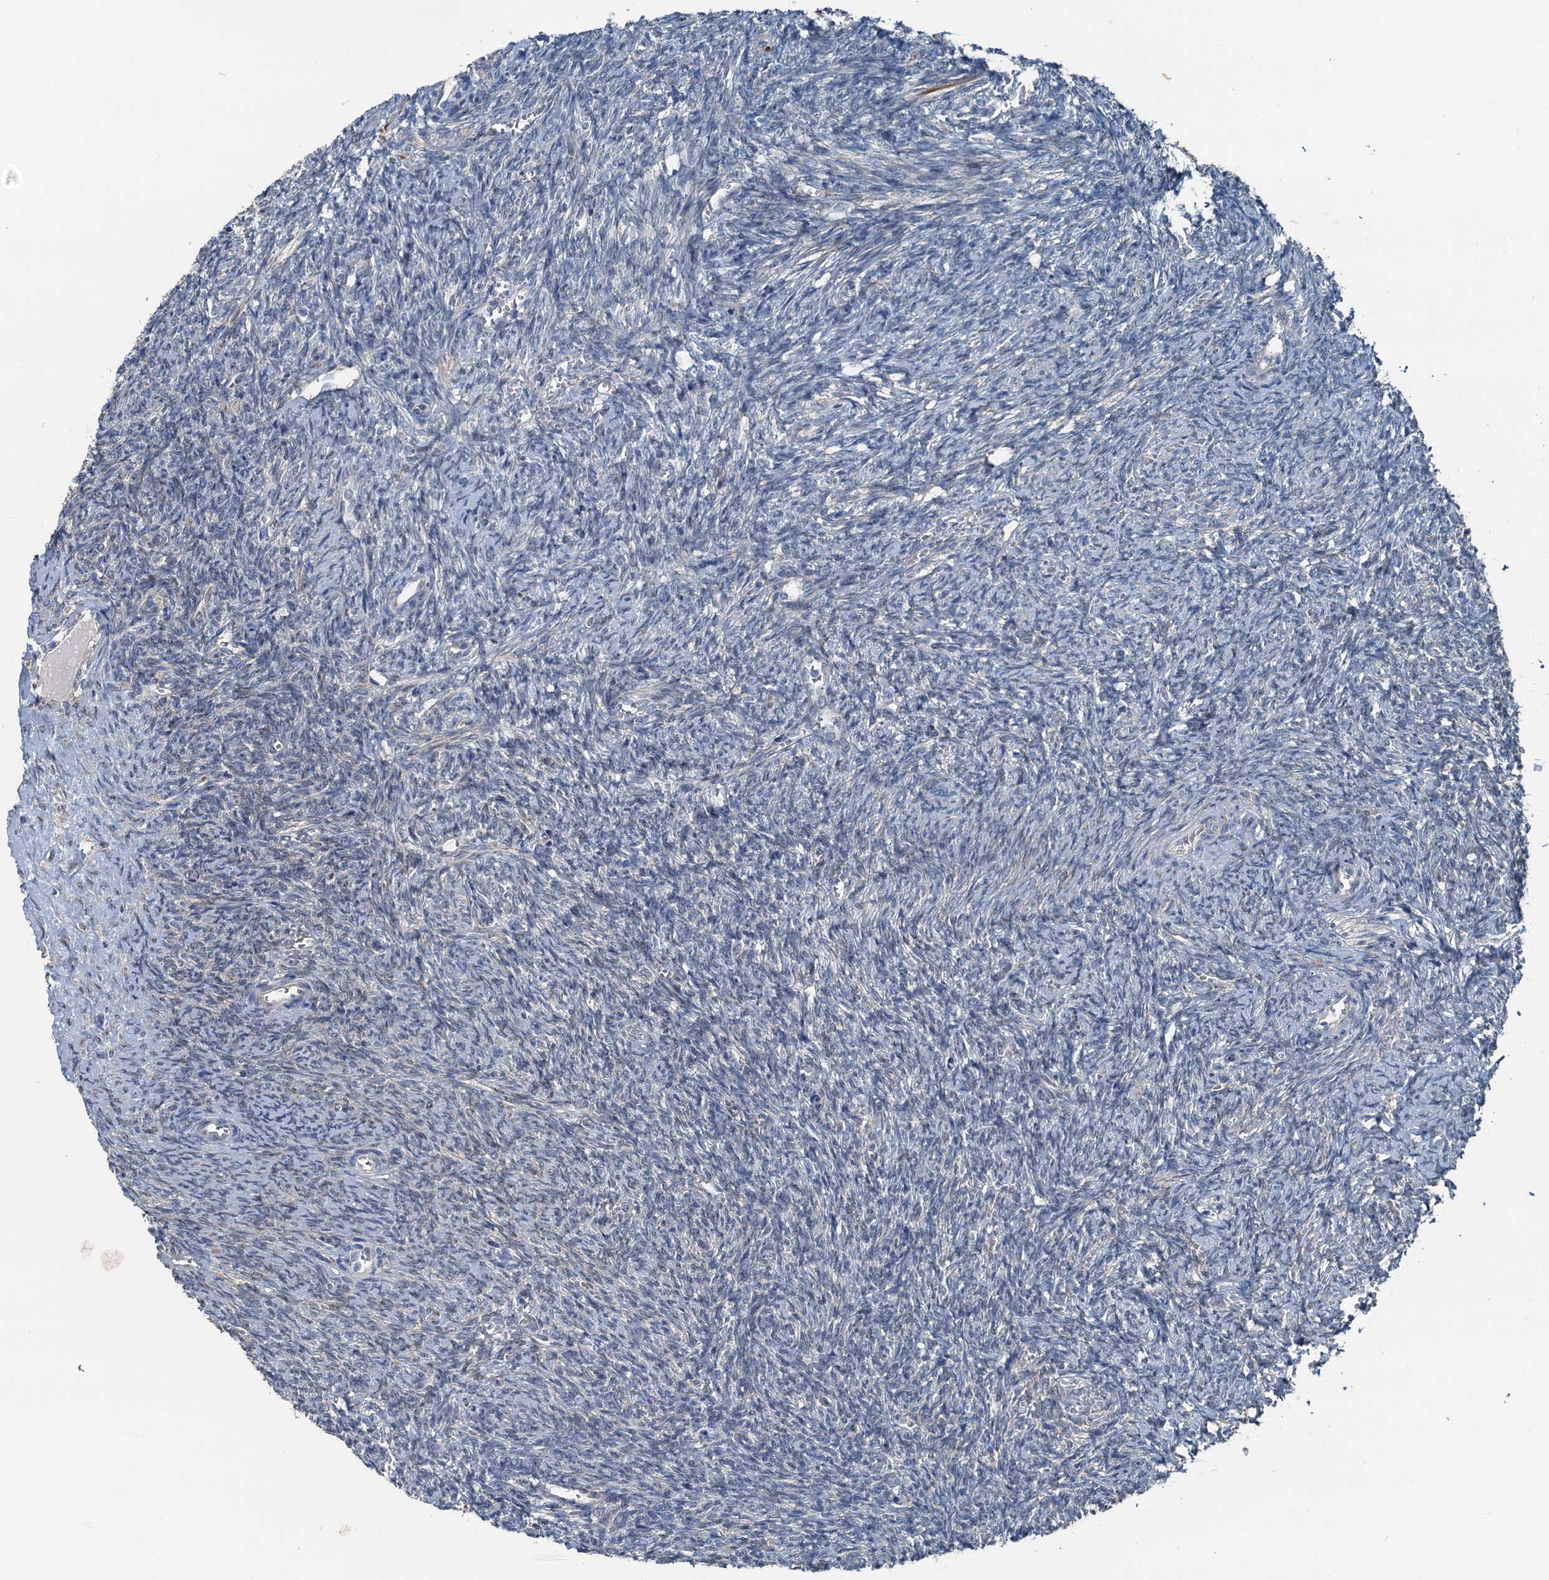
{"staining": {"intensity": "negative", "quantity": "none", "location": "none"}, "tissue": "ovary", "cell_type": "Ovarian stroma cells", "image_type": "normal", "snomed": [{"axis": "morphology", "description": "Normal tissue, NOS"}, {"axis": "topography", "description": "Ovary"}], "caption": "Ovarian stroma cells show no significant positivity in benign ovary.", "gene": "C6orf120", "patient": {"sex": "female", "age": 41}}